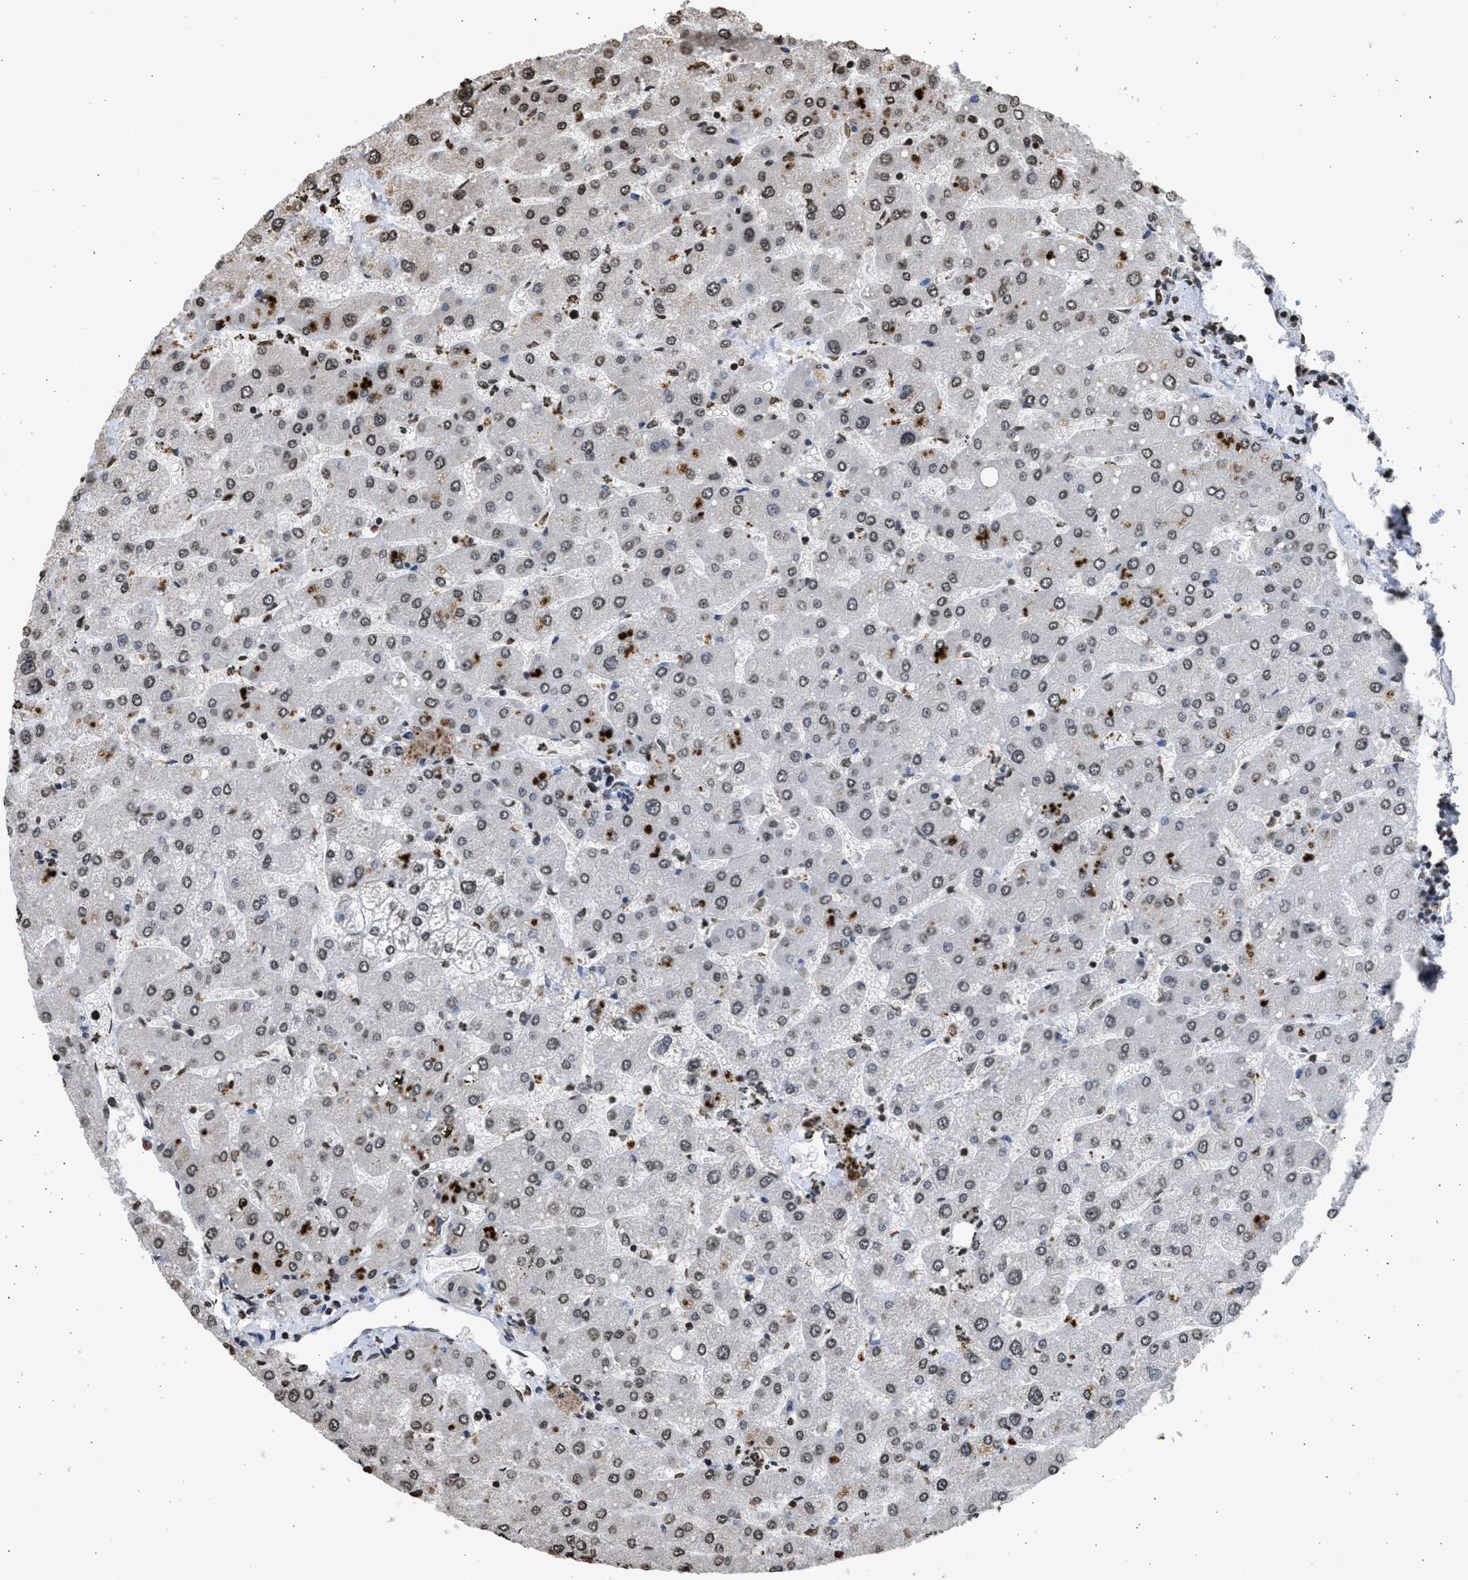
{"staining": {"intensity": "moderate", "quantity": ">75%", "location": "nuclear"}, "tissue": "liver", "cell_type": "Cholangiocytes", "image_type": "normal", "snomed": [{"axis": "morphology", "description": "Normal tissue, NOS"}, {"axis": "topography", "description": "Liver"}], "caption": "Immunohistochemical staining of normal human liver shows moderate nuclear protein positivity in approximately >75% of cholangiocytes.", "gene": "RRAGC", "patient": {"sex": "male", "age": 55}}